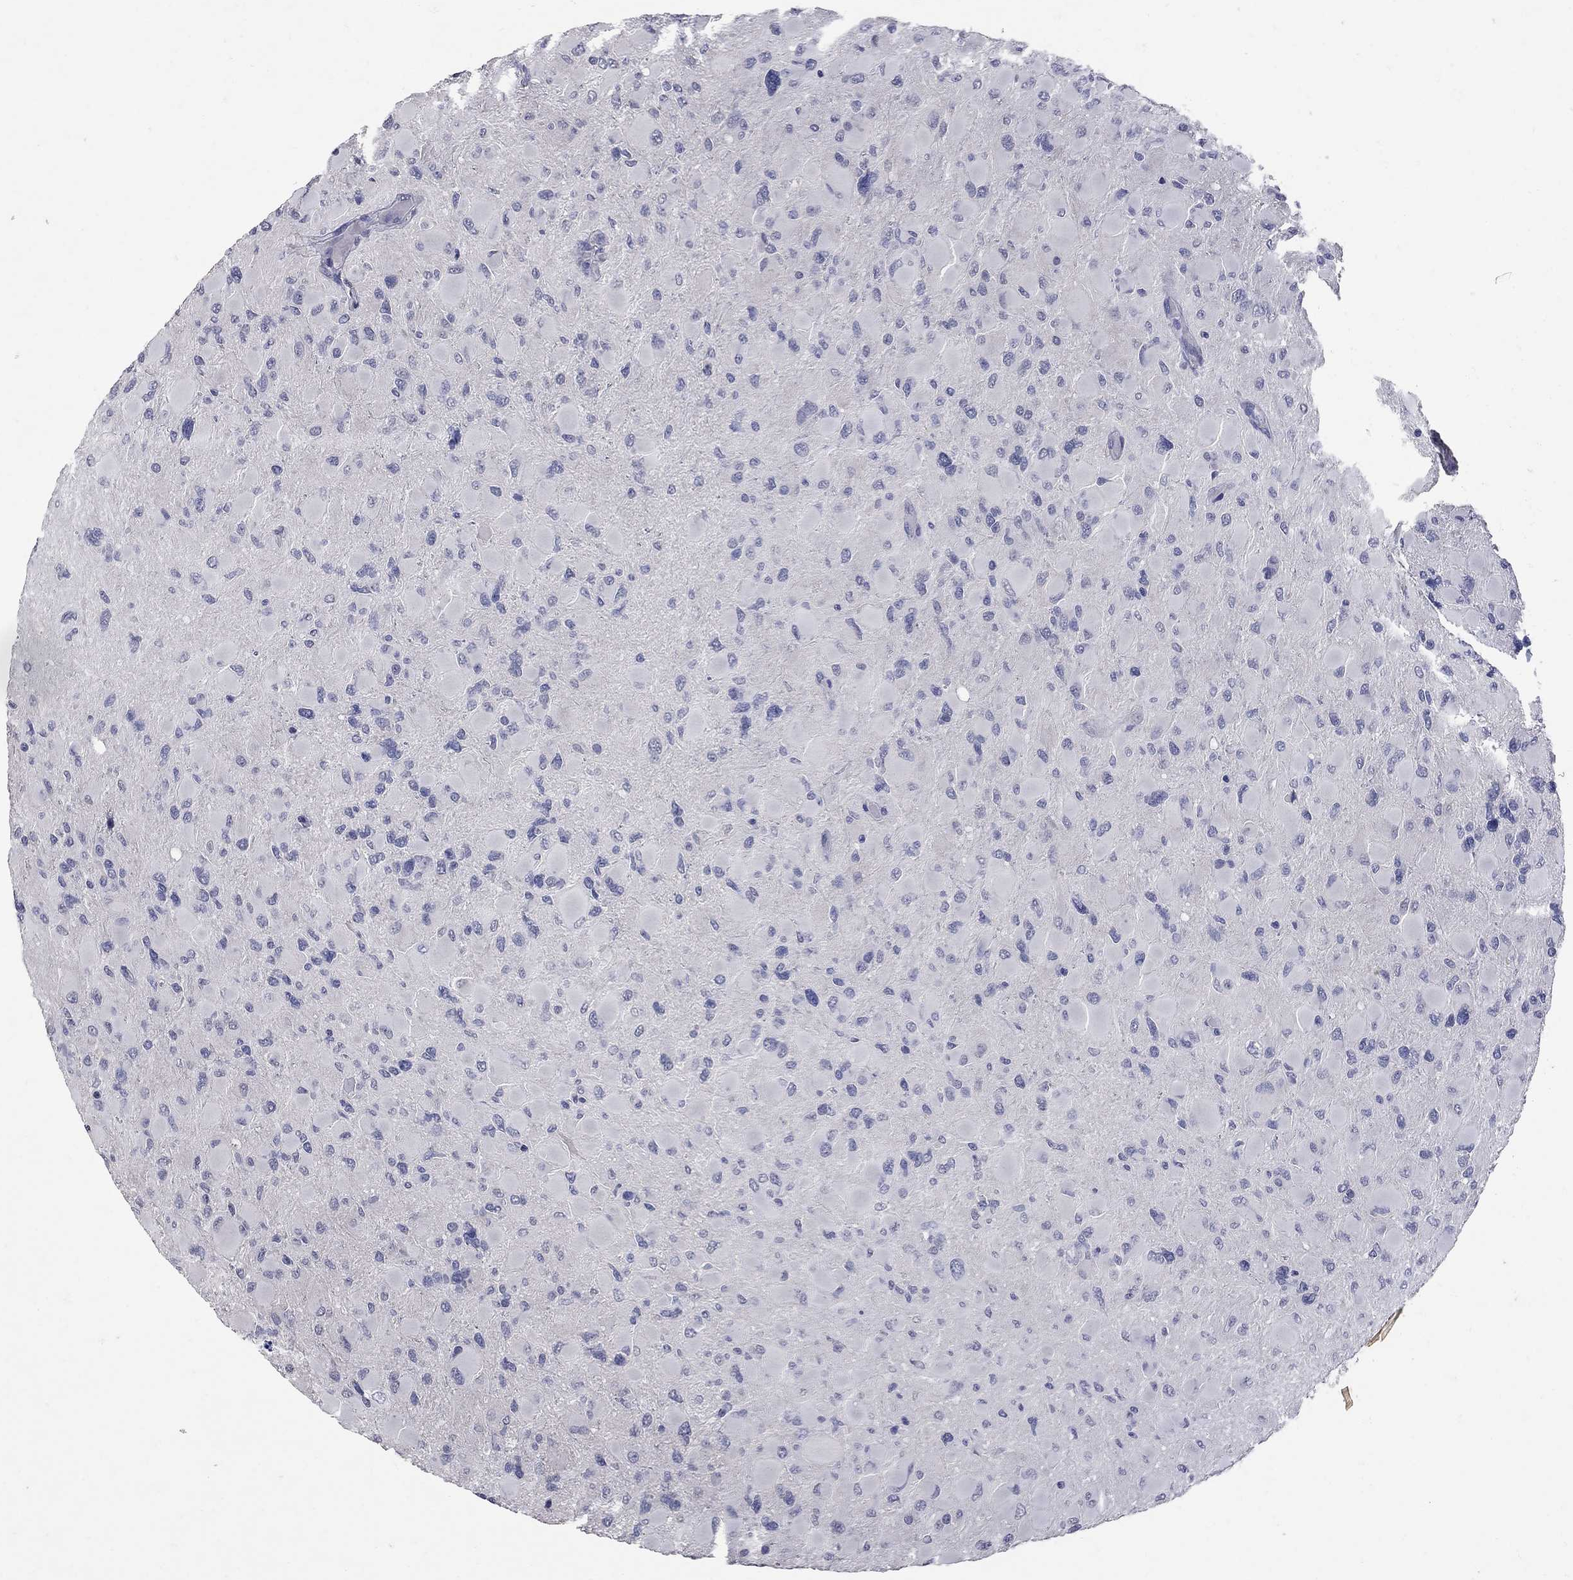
{"staining": {"intensity": "negative", "quantity": "none", "location": "none"}, "tissue": "glioma", "cell_type": "Tumor cells", "image_type": "cancer", "snomed": [{"axis": "morphology", "description": "Glioma, malignant, High grade"}, {"axis": "topography", "description": "Cerebral cortex"}], "caption": "This image is of malignant high-grade glioma stained with immunohistochemistry (IHC) to label a protein in brown with the nuclei are counter-stained blue. There is no expression in tumor cells.", "gene": "NOS2", "patient": {"sex": "female", "age": 36}}